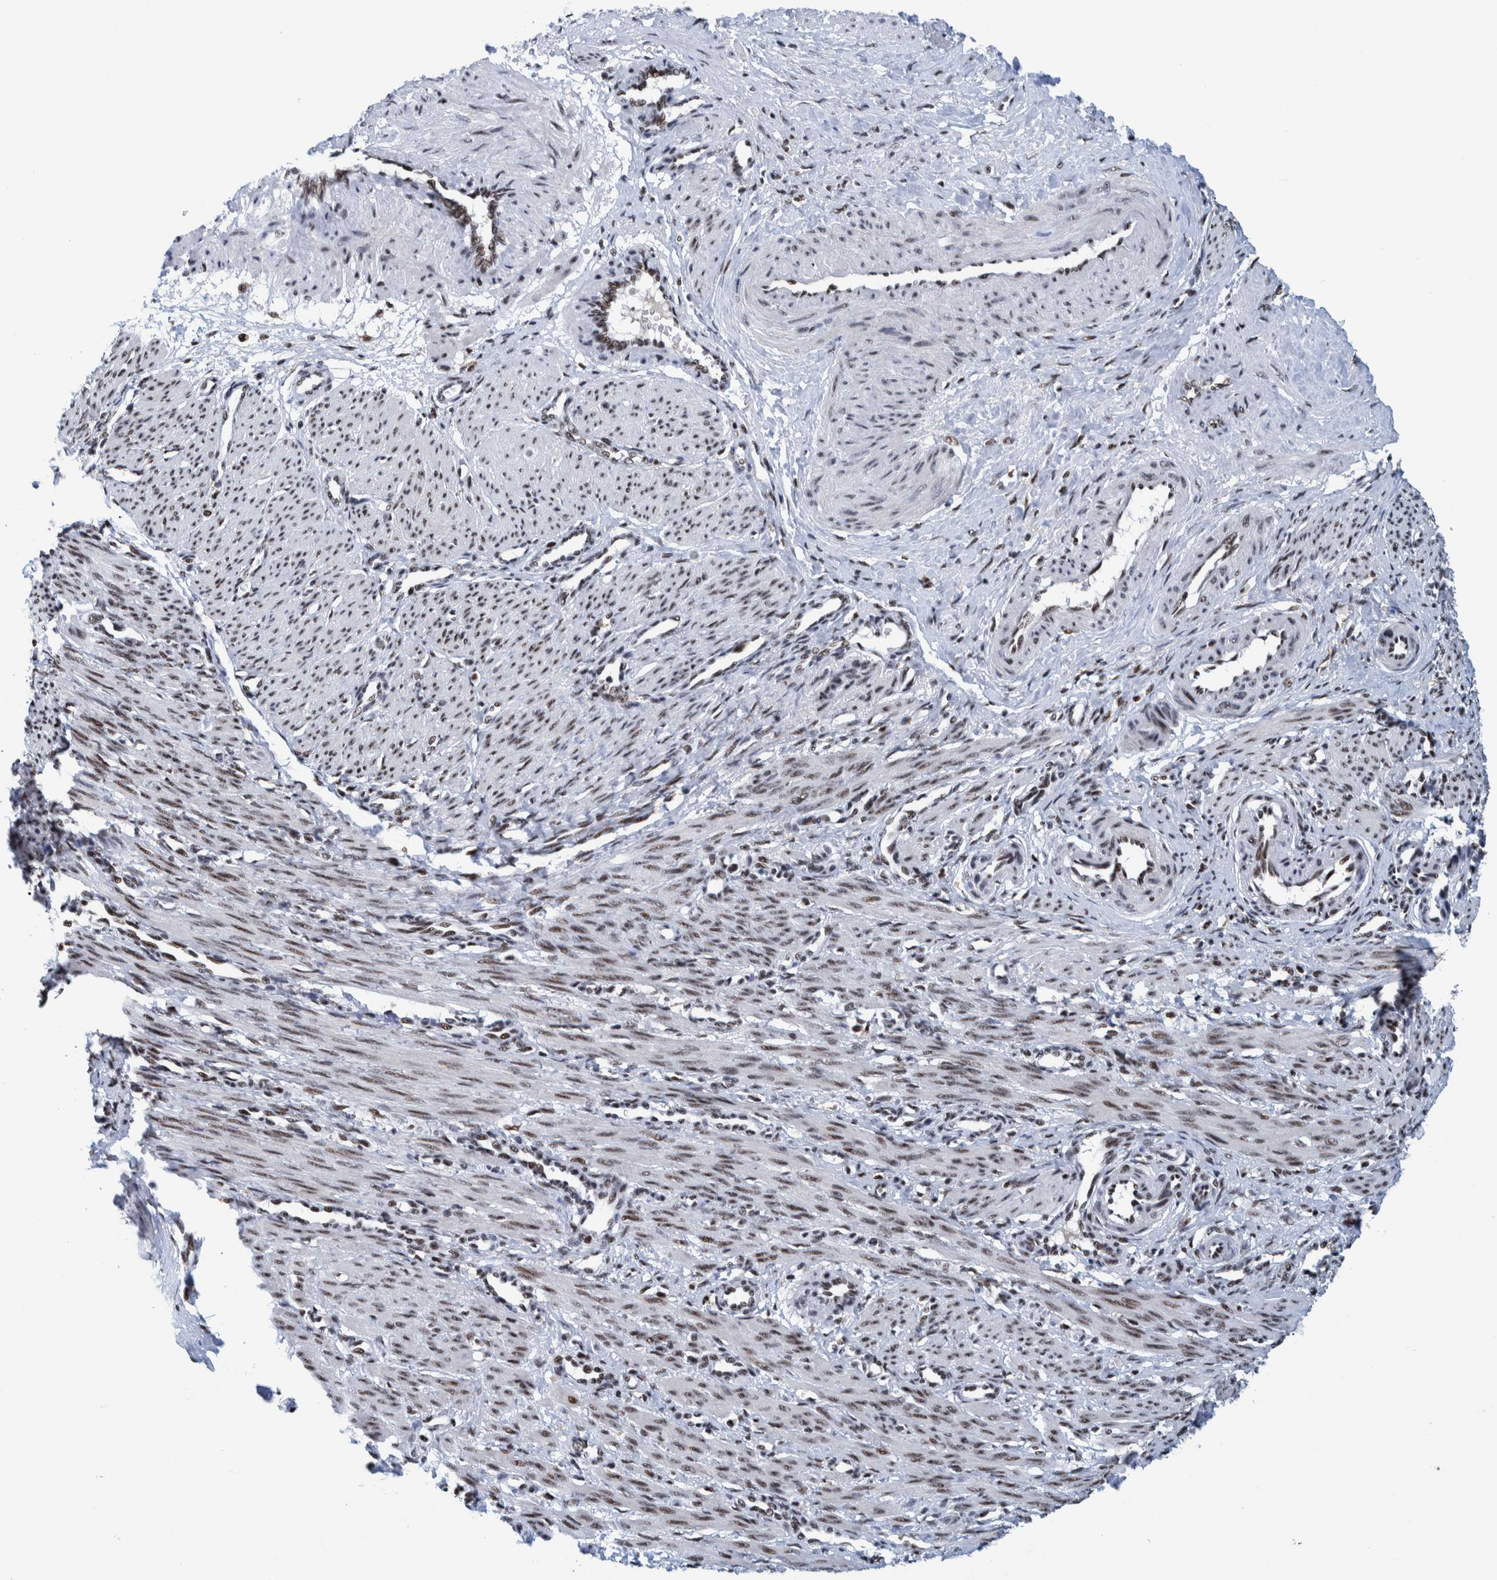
{"staining": {"intensity": "moderate", "quantity": ">75%", "location": "nuclear"}, "tissue": "smooth muscle", "cell_type": "Smooth muscle cells", "image_type": "normal", "snomed": [{"axis": "morphology", "description": "Normal tissue, NOS"}, {"axis": "topography", "description": "Endometrium"}], "caption": "Immunohistochemical staining of benign smooth muscle displays moderate nuclear protein staining in about >75% of smooth muscle cells. The protein of interest is shown in brown color, while the nuclei are stained blue.", "gene": "EFTUD2", "patient": {"sex": "female", "age": 33}}